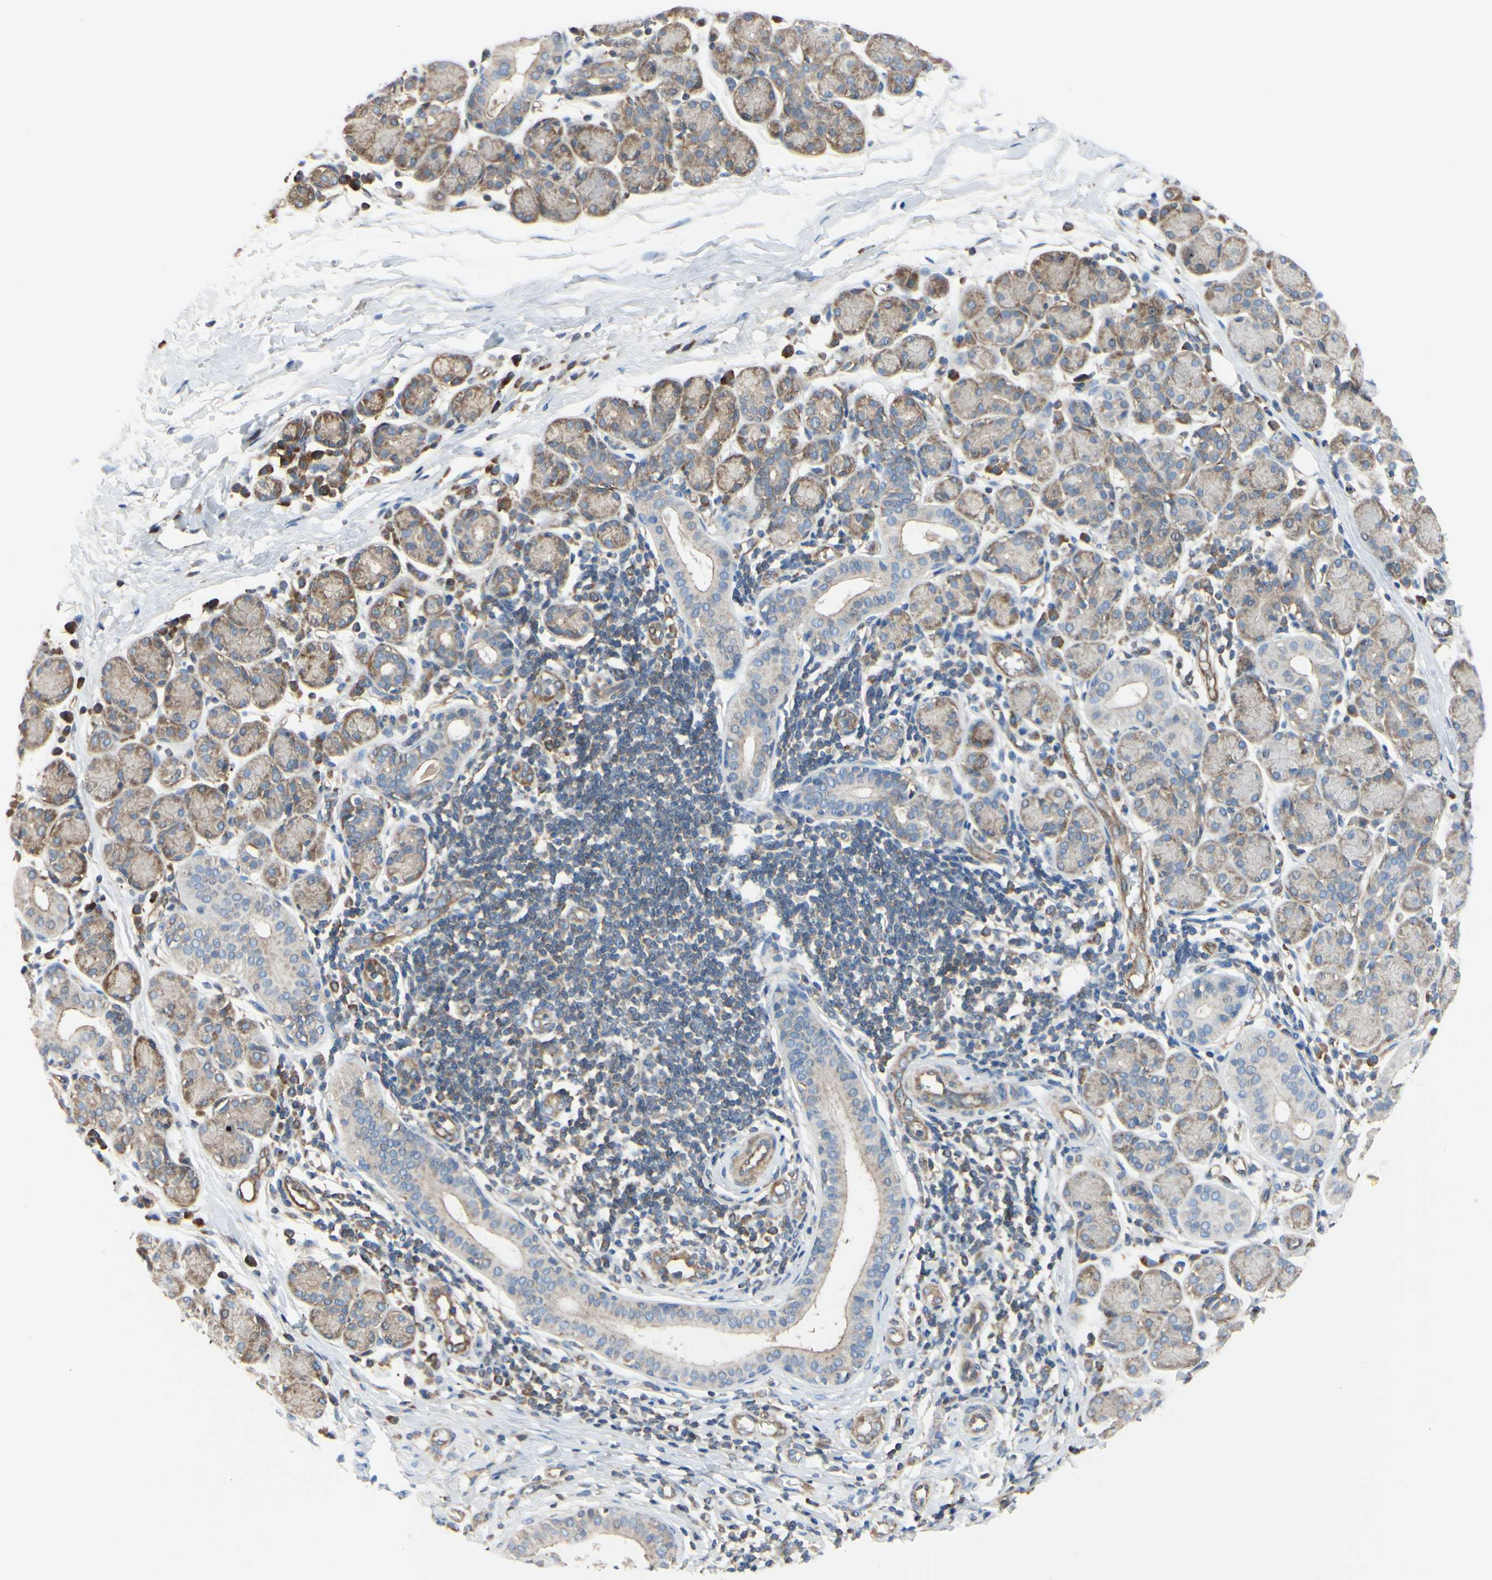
{"staining": {"intensity": "weak", "quantity": ">75%", "location": "cytoplasmic/membranous"}, "tissue": "salivary gland", "cell_type": "Glandular cells", "image_type": "normal", "snomed": [{"axis": "morphology", "description": "Normal tissue, NOS"}, {"axis": "morphology", "description": "Inflammation, NOS"}, {"axis": "topography", "description": "Lymph node"}, {"axis": "topography", "description": "Salivary gland"}], "caption": "Unremarkable salivary gland shows weak cytoplasmic/membranous expression in approximately >75% of glandular cells, visualized by immunohistochemistry.", "gene": "BECN1", "patient": {"sex": "male", "age": 3}}